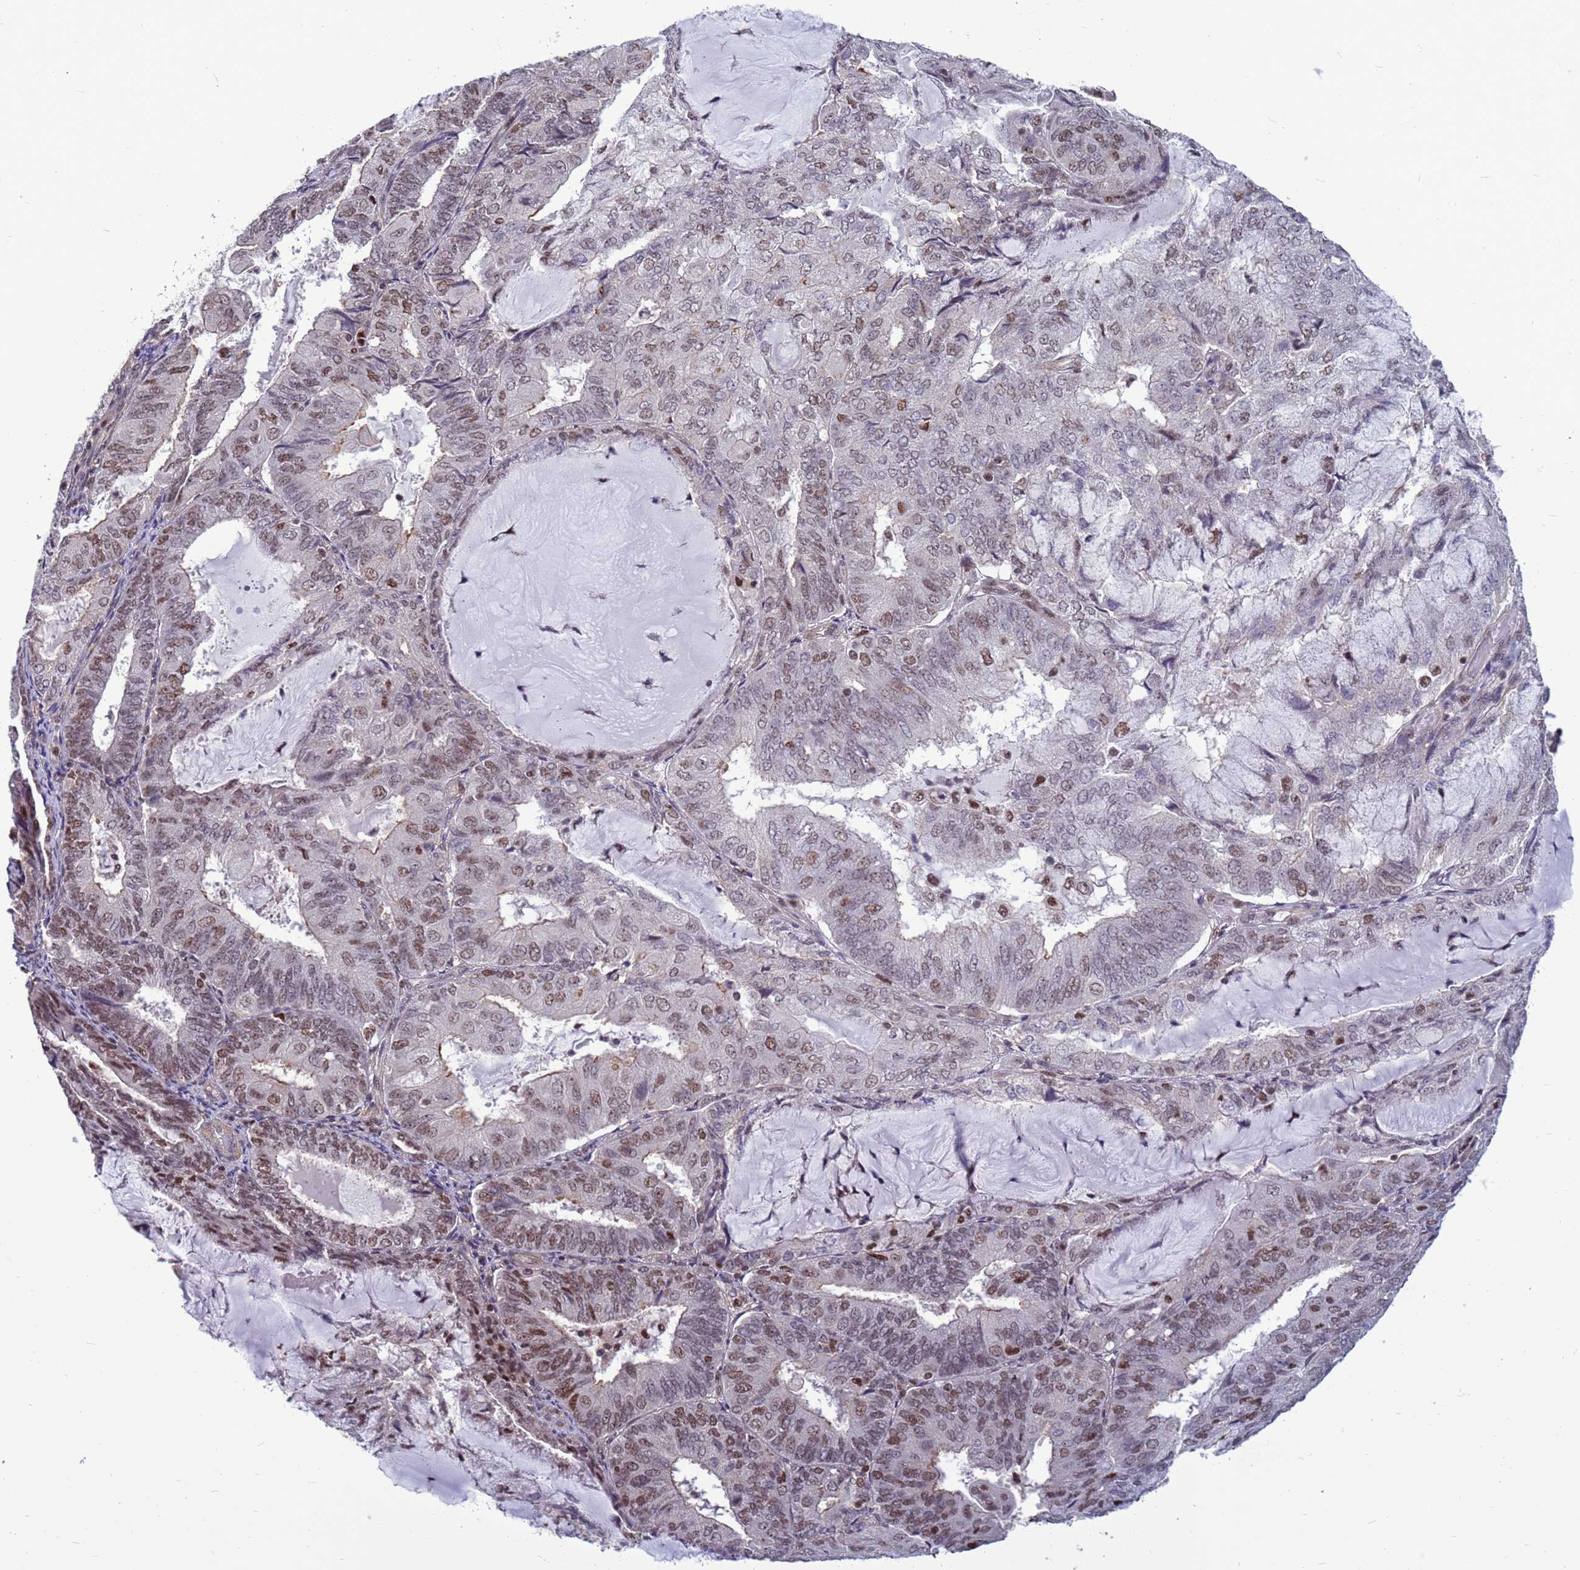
{"staining": {"intensity": "moderate", "quantity": "25%-75%", "location": "nuclear"}, "tissue": "endometrial cancer", "cell_type": "Tumor cells", "image_type": "cancer", "snomed": [{"axis": "morphology", "description": "Adenocarcinoma, NOS"}, {"axis": "topography", "description": "Endometrium"}], "caption": "Immunohistochemistry (DAB) staining of human endometrial adenocarcinoma demonstrates moderate nuclear protein positivity in approximately 25%-75% of tumor cells.", "gene": "NSL1", "patient": {"sex": "female", "age": 81}}